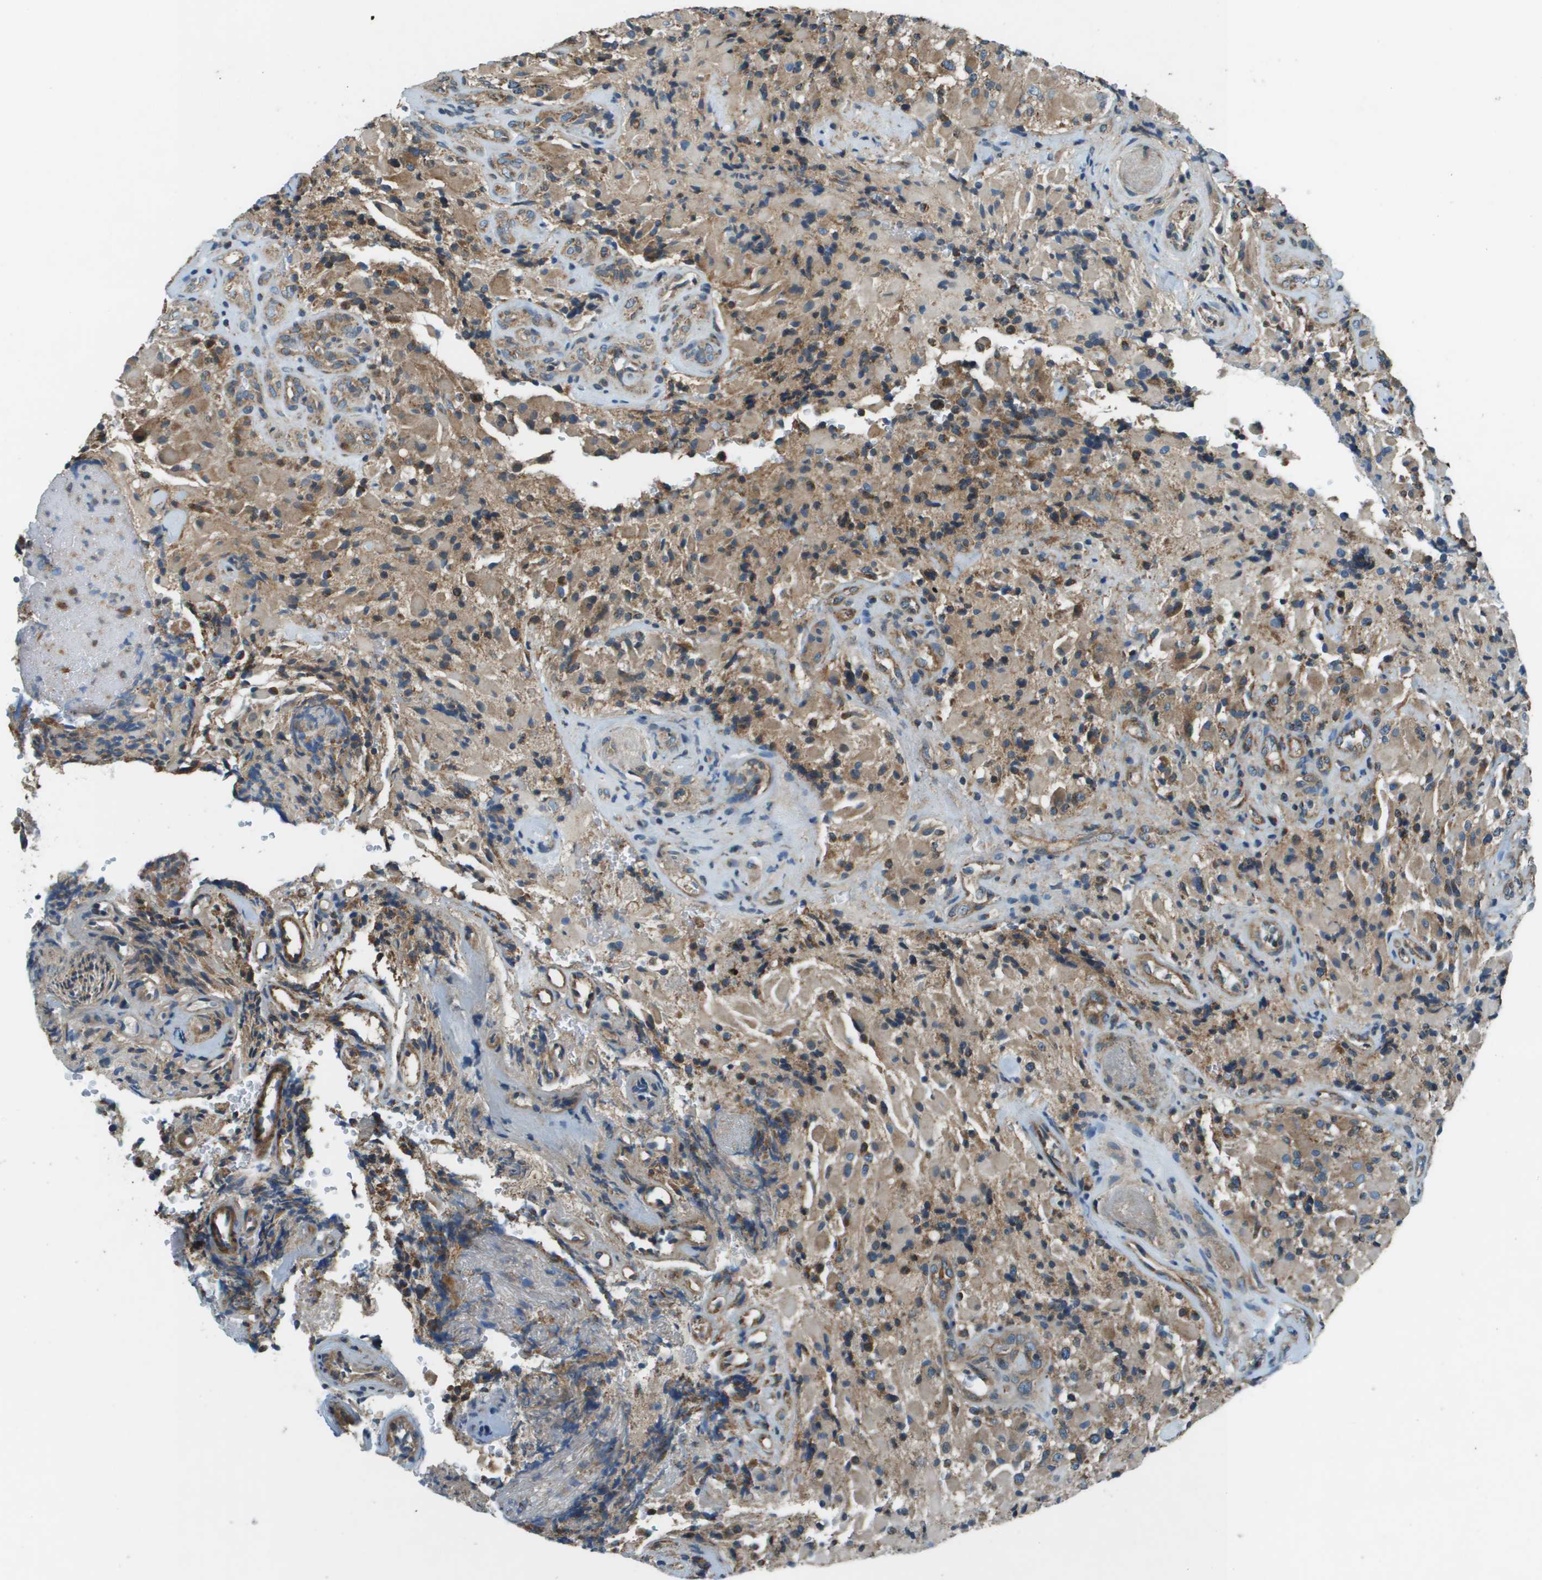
{"staining": {"intensity": "moderate", "quantity": ">75%", "location": "cytoplasmic/membranous"}, "tissue": "glioma", "cell_type": "Tumor cells", "image_type": "cancer", "snomed": [{"axis": "morphology", "description": "Glioma, malignant, High grade"}, {"axis": "topography", "description": "Brain"}], "caption": "The micrograph reveals immunohistochemical staining of malignant high-grade glioma. There is moderate cytoplasmic/membranous expression is seen in about >75% of tumor cells.", "gene": "TMEM51", "patient": {"sex": "male", "age": 71}}